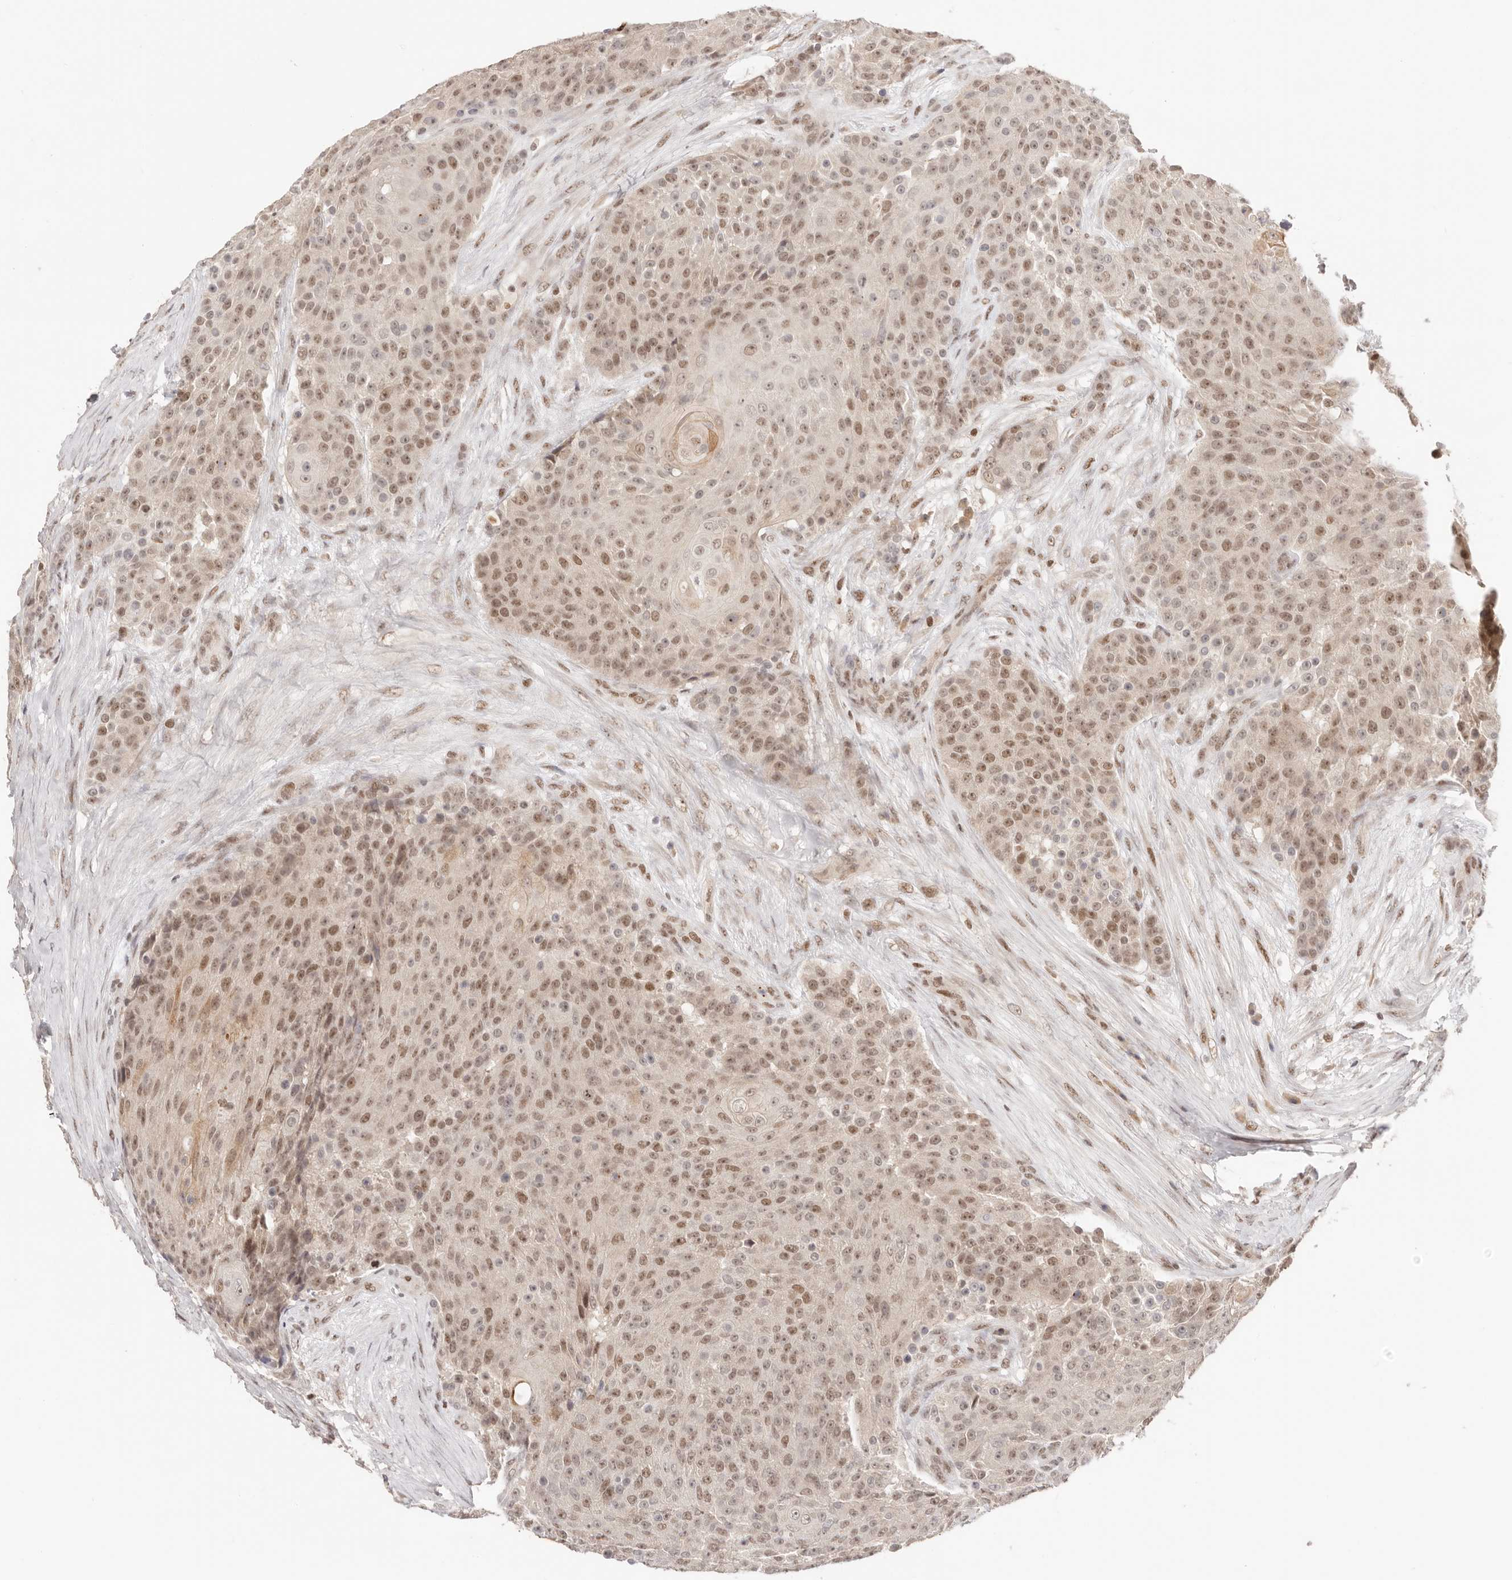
{"staining": {"intensity": "moderate", "quantity": ">75%", "location": "nuclear"}, "tissue": "urothelial cancer", "cell_type": "Tumor cells", "image_type": "cancer", "snomed": [{"axis": "morphology", "description": "Urothelial carcinoma, High grade"}, {"axis": "topography", "description": "Urinary bladder"}], "caption": "Immunohistochemical staining of human high-grade urothelial carcinoma displays moderate nuclear protein expression in approximately >75% of tumor cells.", "gene": "RFC3", "patient": {"sex": "female", "age": 63}}